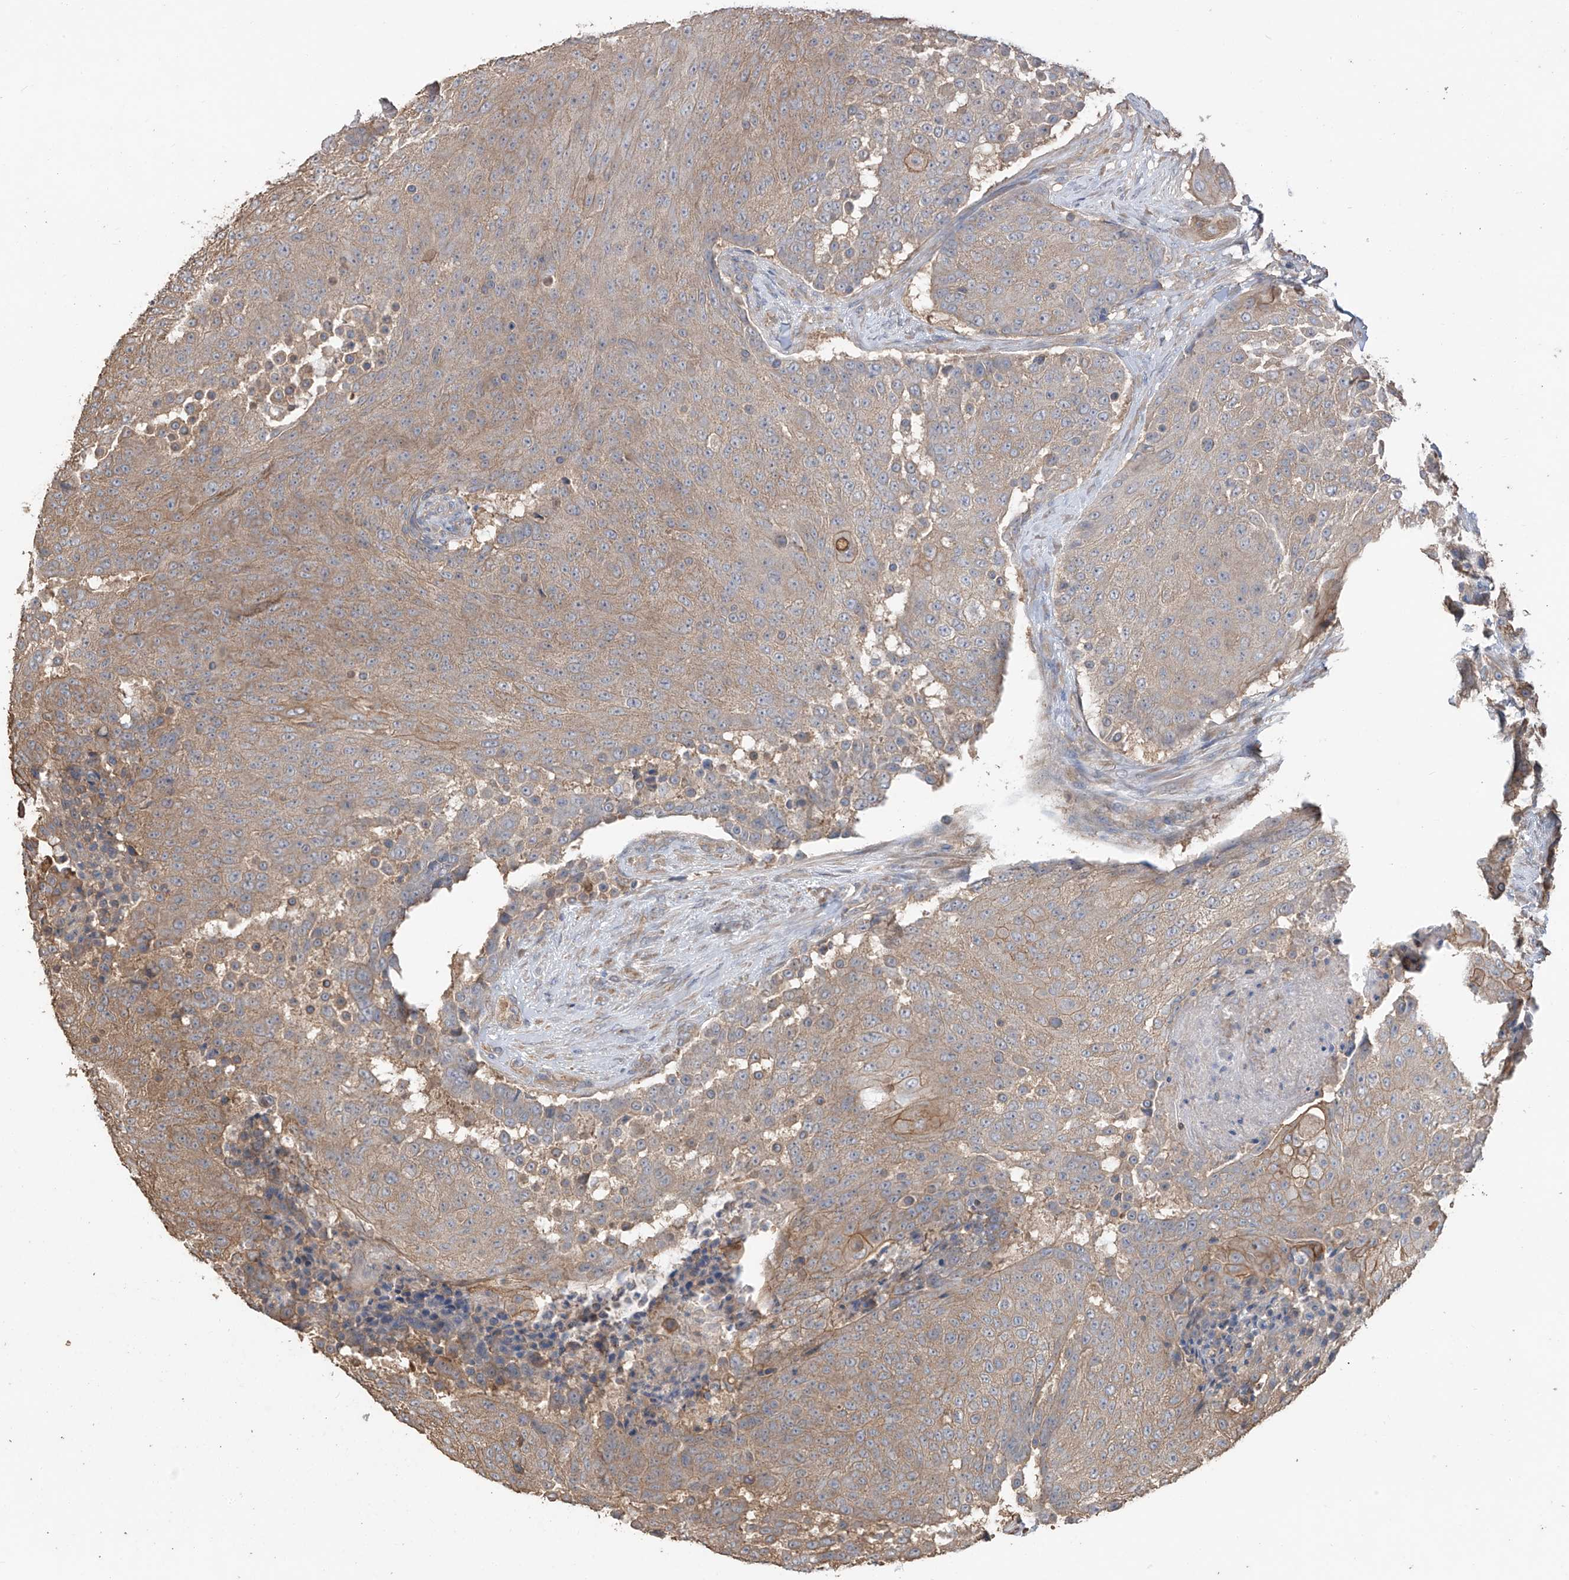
{"staining": {"intensity": "moderate", "quantity": "25%-75%", "location": "cytoplasmic/membranous"}, "tissue": "urothelial cancer", "cell_type": "Tumor cells", "image_type": "cancer", "snomed": [{"axis": "morphology", "description": "Urothelial carcinoma, High grade"}, {"axis": "topography", "description": "Urinary bladder"}], "caption": "Brown immunohistochemical staining in urothelial cancer demonstrates moderate cytoplasmic/membranous expression in about 25%-75% of tumor cells.", "gene": "AGBL5", "patient": {"sex": "female", "age": 63}}